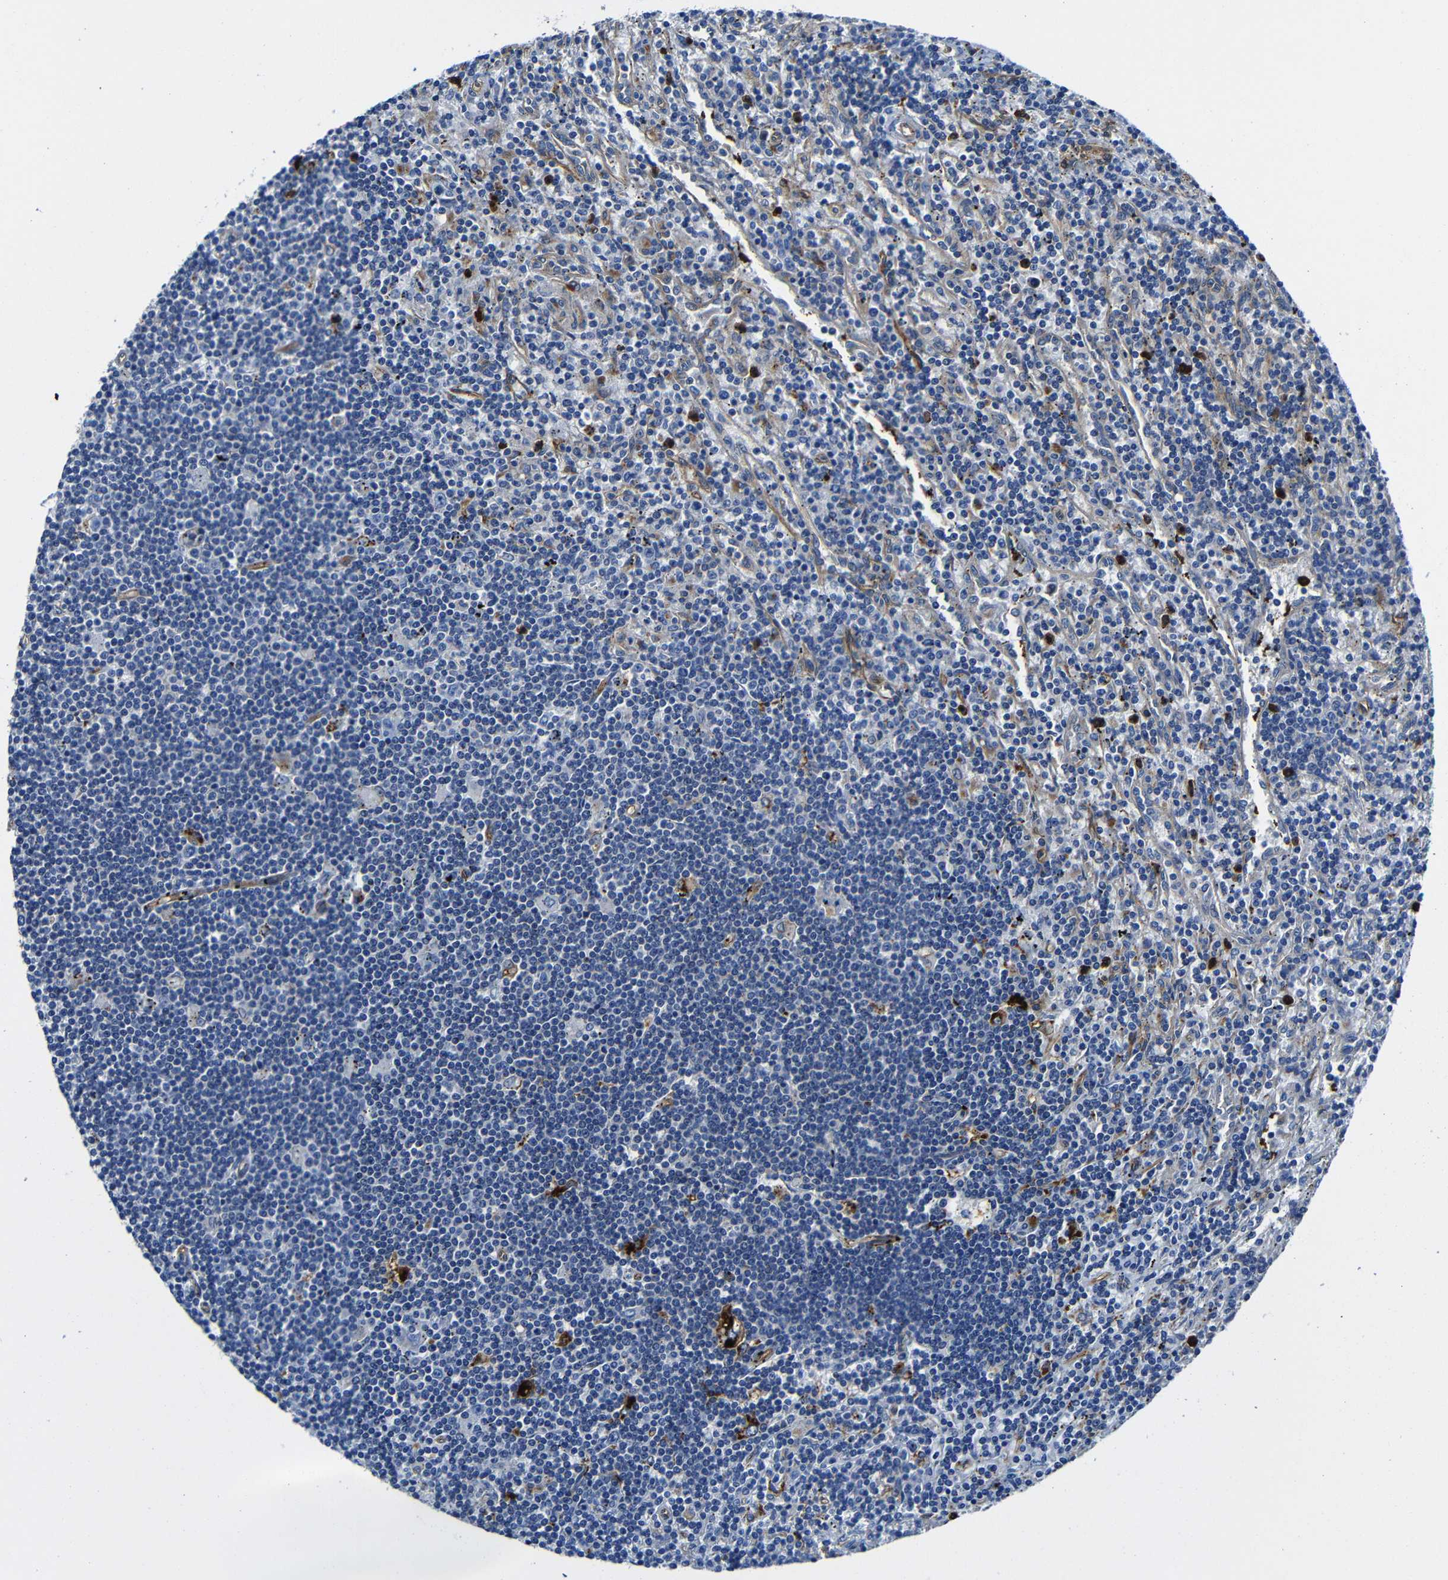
{"staining": {"intensity": "negative", "quantity": "none", "location": "none"}, "tissue": "lymphoma", "cell_type": "Tumor cells", "image_type": "cancer", "snomed": [{"axis": "morphology", "description": "Malignant lymphoma, non-Hodgkin's type, Low grade"}, {"axis": "topography", "description": "Spleen"}], "caption": "This is an immunohistochemistry image of human low-grade malignant lymphoma, non-Hodgkin's type. There is no expression in tumor cells.", "gene": "GIMAP2", "patient": {"sex": "male", "age": 76}}